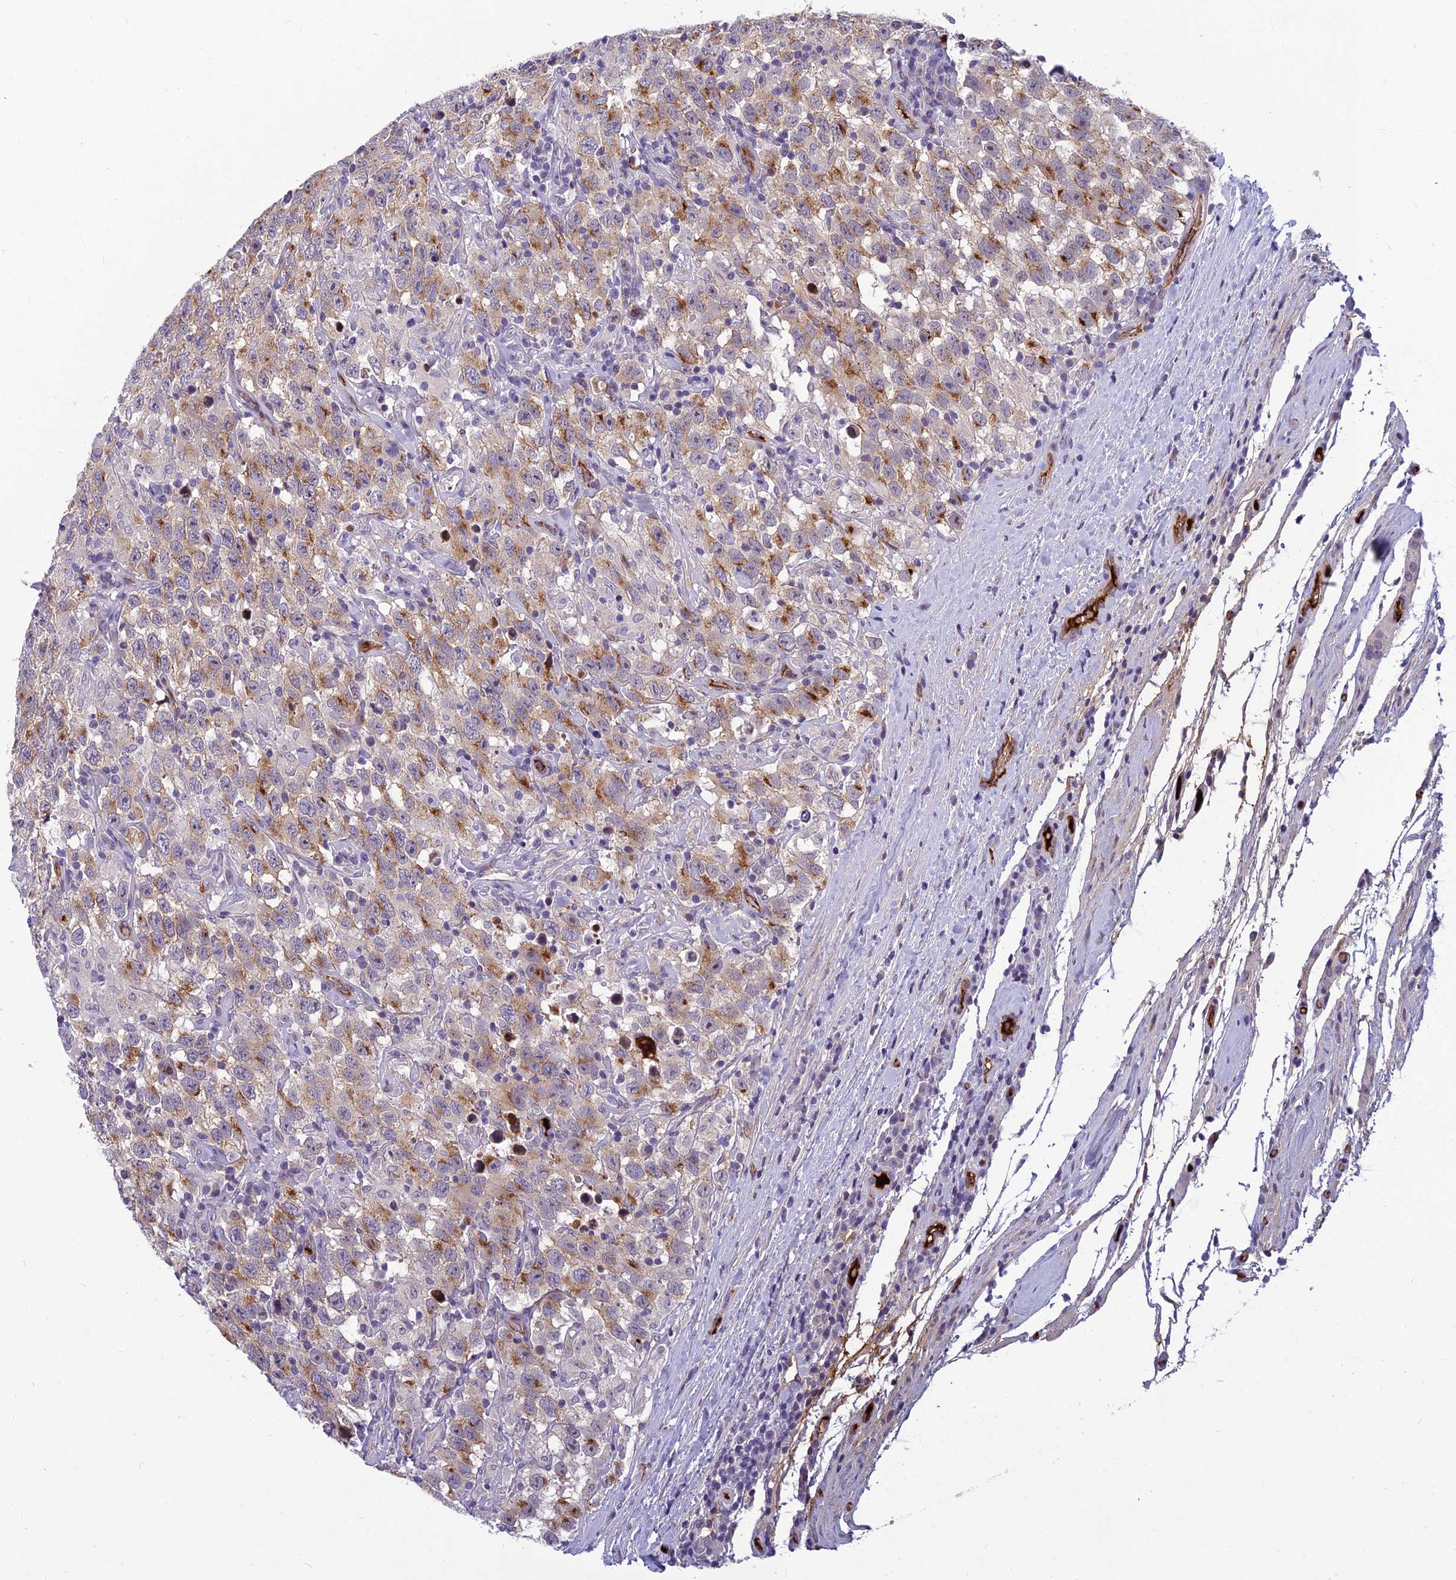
{"staining": {"intensity": "moderate", "quantity": "25%-75%", "location": "cytoplasmic/membranous"}, "tissue": "testis cancer", "cell_type": "Tumor cells", "image_type": "cancer", "snomed": [{"axis": "morphology", "description": "Seminoma, NOS"}, {"axis": "topography", "description": "Testis"}], "caption": "Testis cancer stained with a protein marker reveals moderate staining in tumor cells.", "gene": "CLEC11A", "patient": {"sex": "male", "age": 41}}